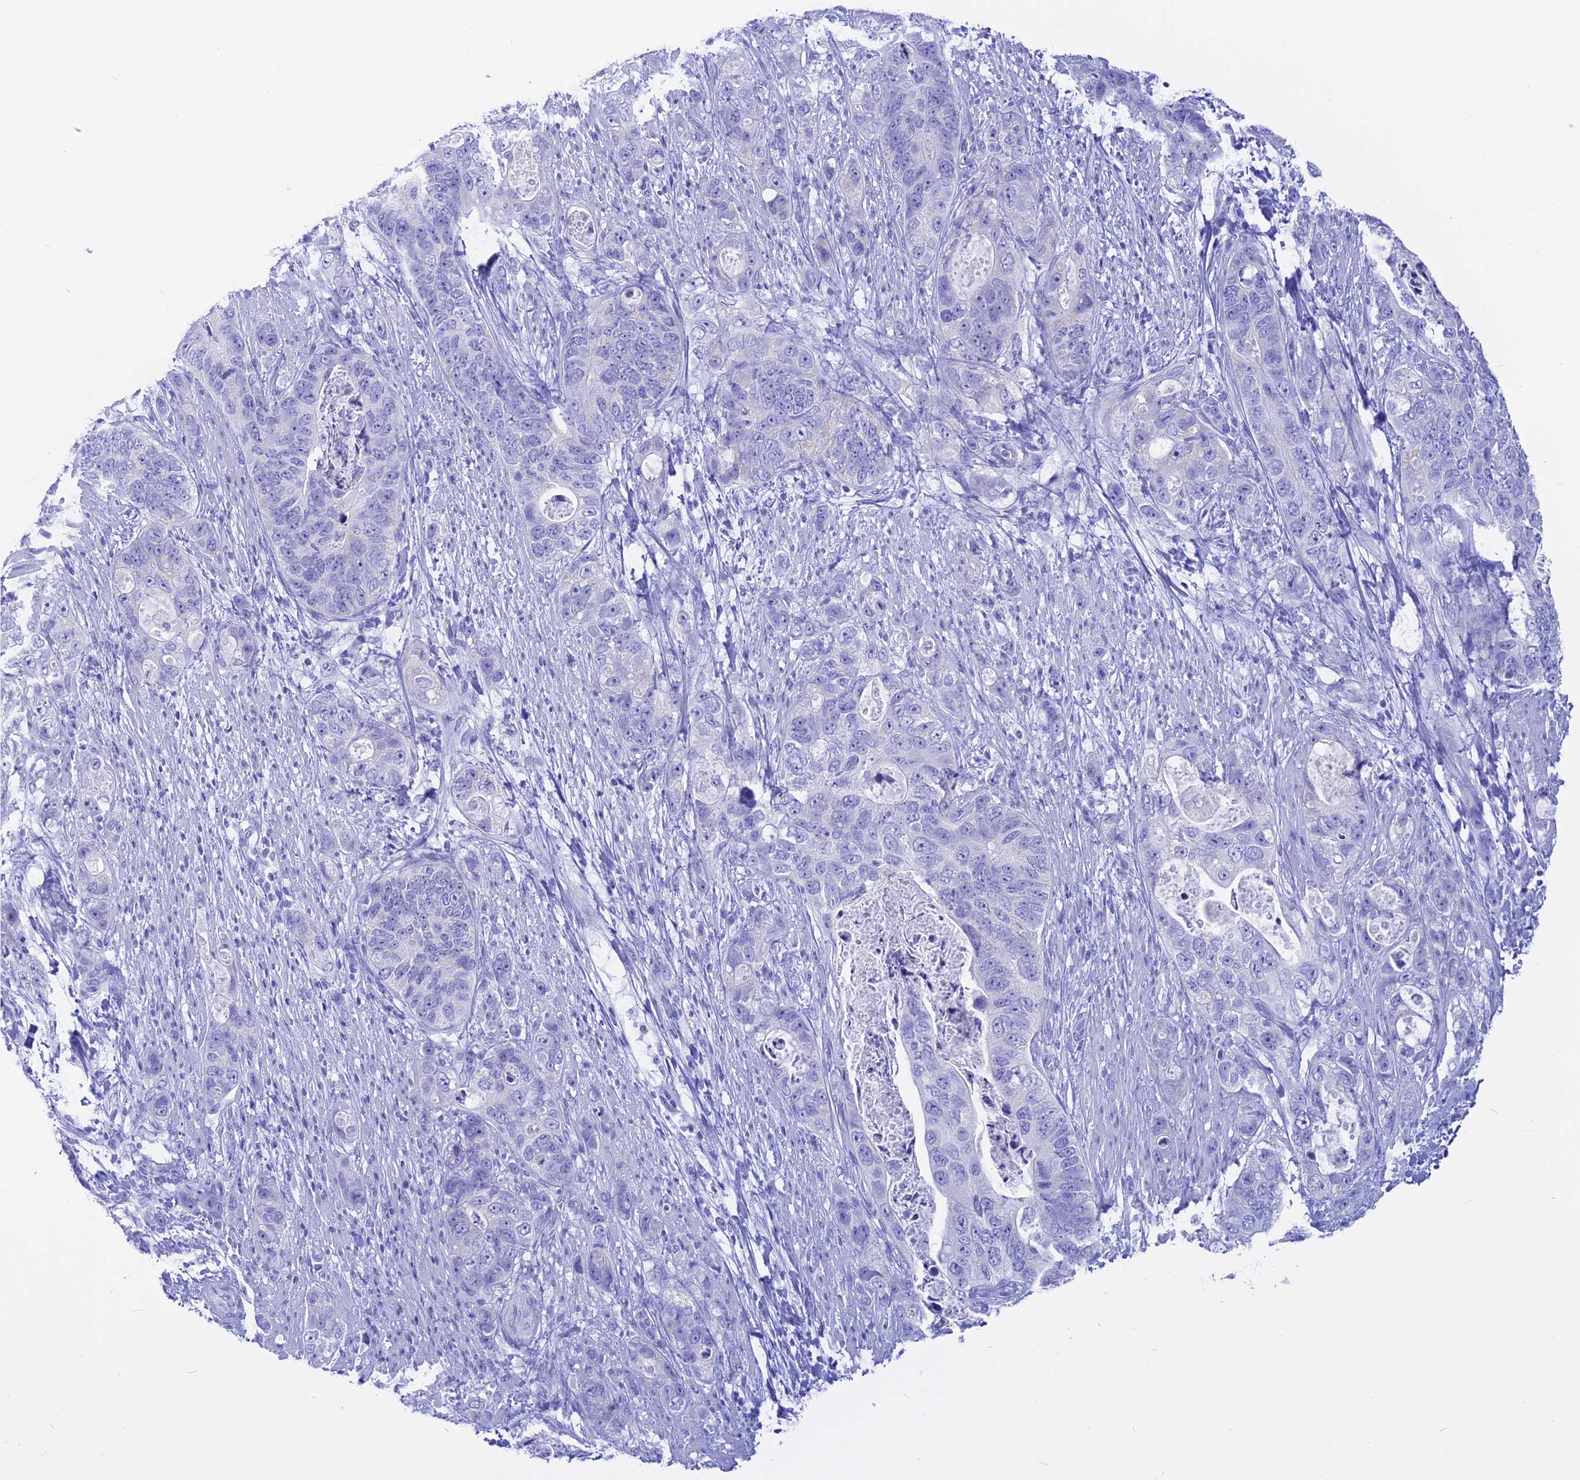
{"staining": {"intensity": "negative", "quantity": "none", "location": "none"}, "tissue": "stomach cancer", "cell_type": "Tumor cells", "image_type": "cancer", "snomed": [{"axis": "morphology", "description": "Adenocarcinoma, NOS"}, {"axis": "topography", "description": "Stomach"}], "caption": "Immunohistochemical staining of human stomach cancer demonstrates no significant staining in tumor cells.", "gene": "ISCA1", "patient": {"sex": "female", "age": 89}}